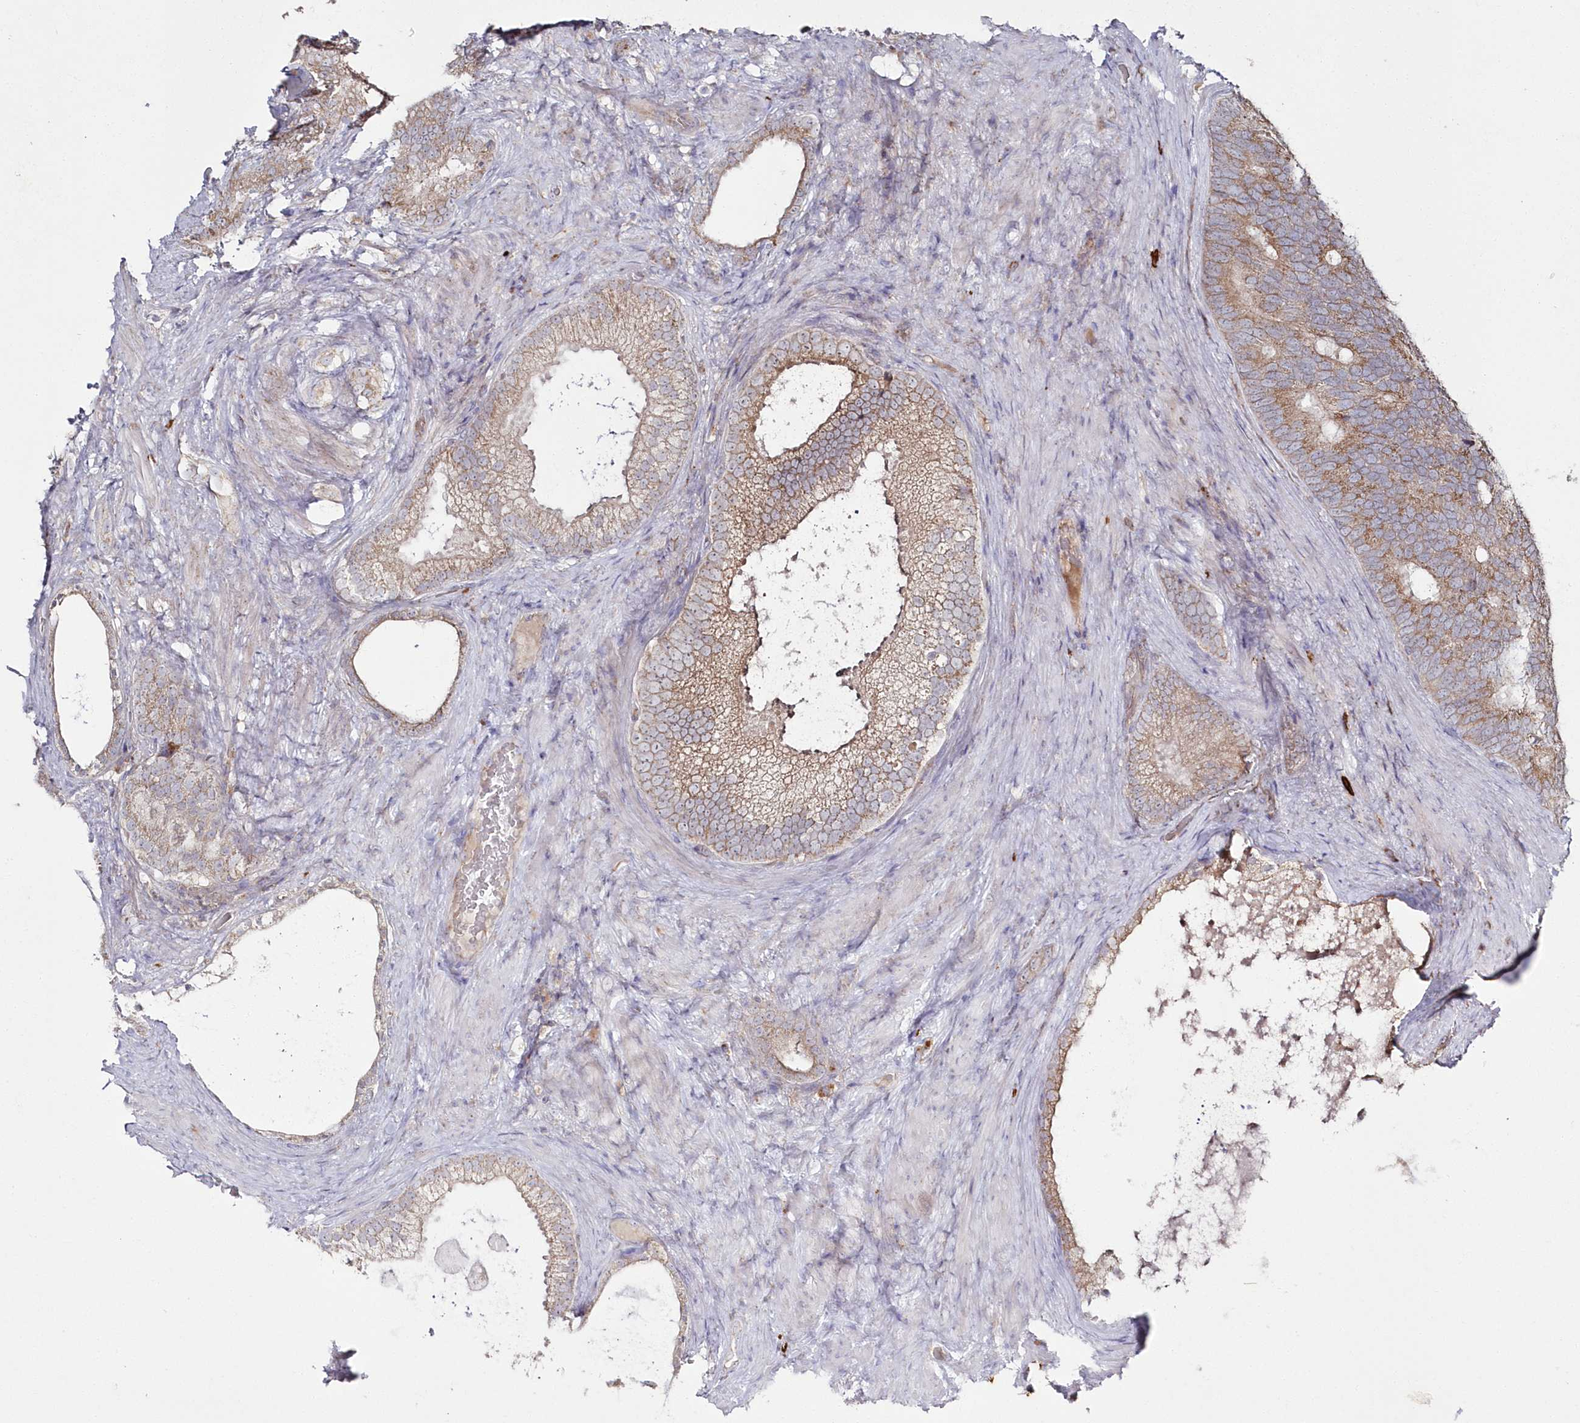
{"staining": {"intensity": "moderate", "quantity": ">75%", "location": "cytoplasmic/membranous"}, "tissue": "prostate cancer", "cell_type": "Tumor cells", "image_type": "cancer", "snomed": [{"axis": "morphology", "description": "Adenocarcinoma, Low grade"}, {"axis": "topography", "description": "Prostate"}], "caption": "Prostate adenocarcinoma (low-grade) stained with a protein marker shows moderate staining in tumor cells.", "gene": "ARSB", "patient": {"sex": "male", "age": 71}}